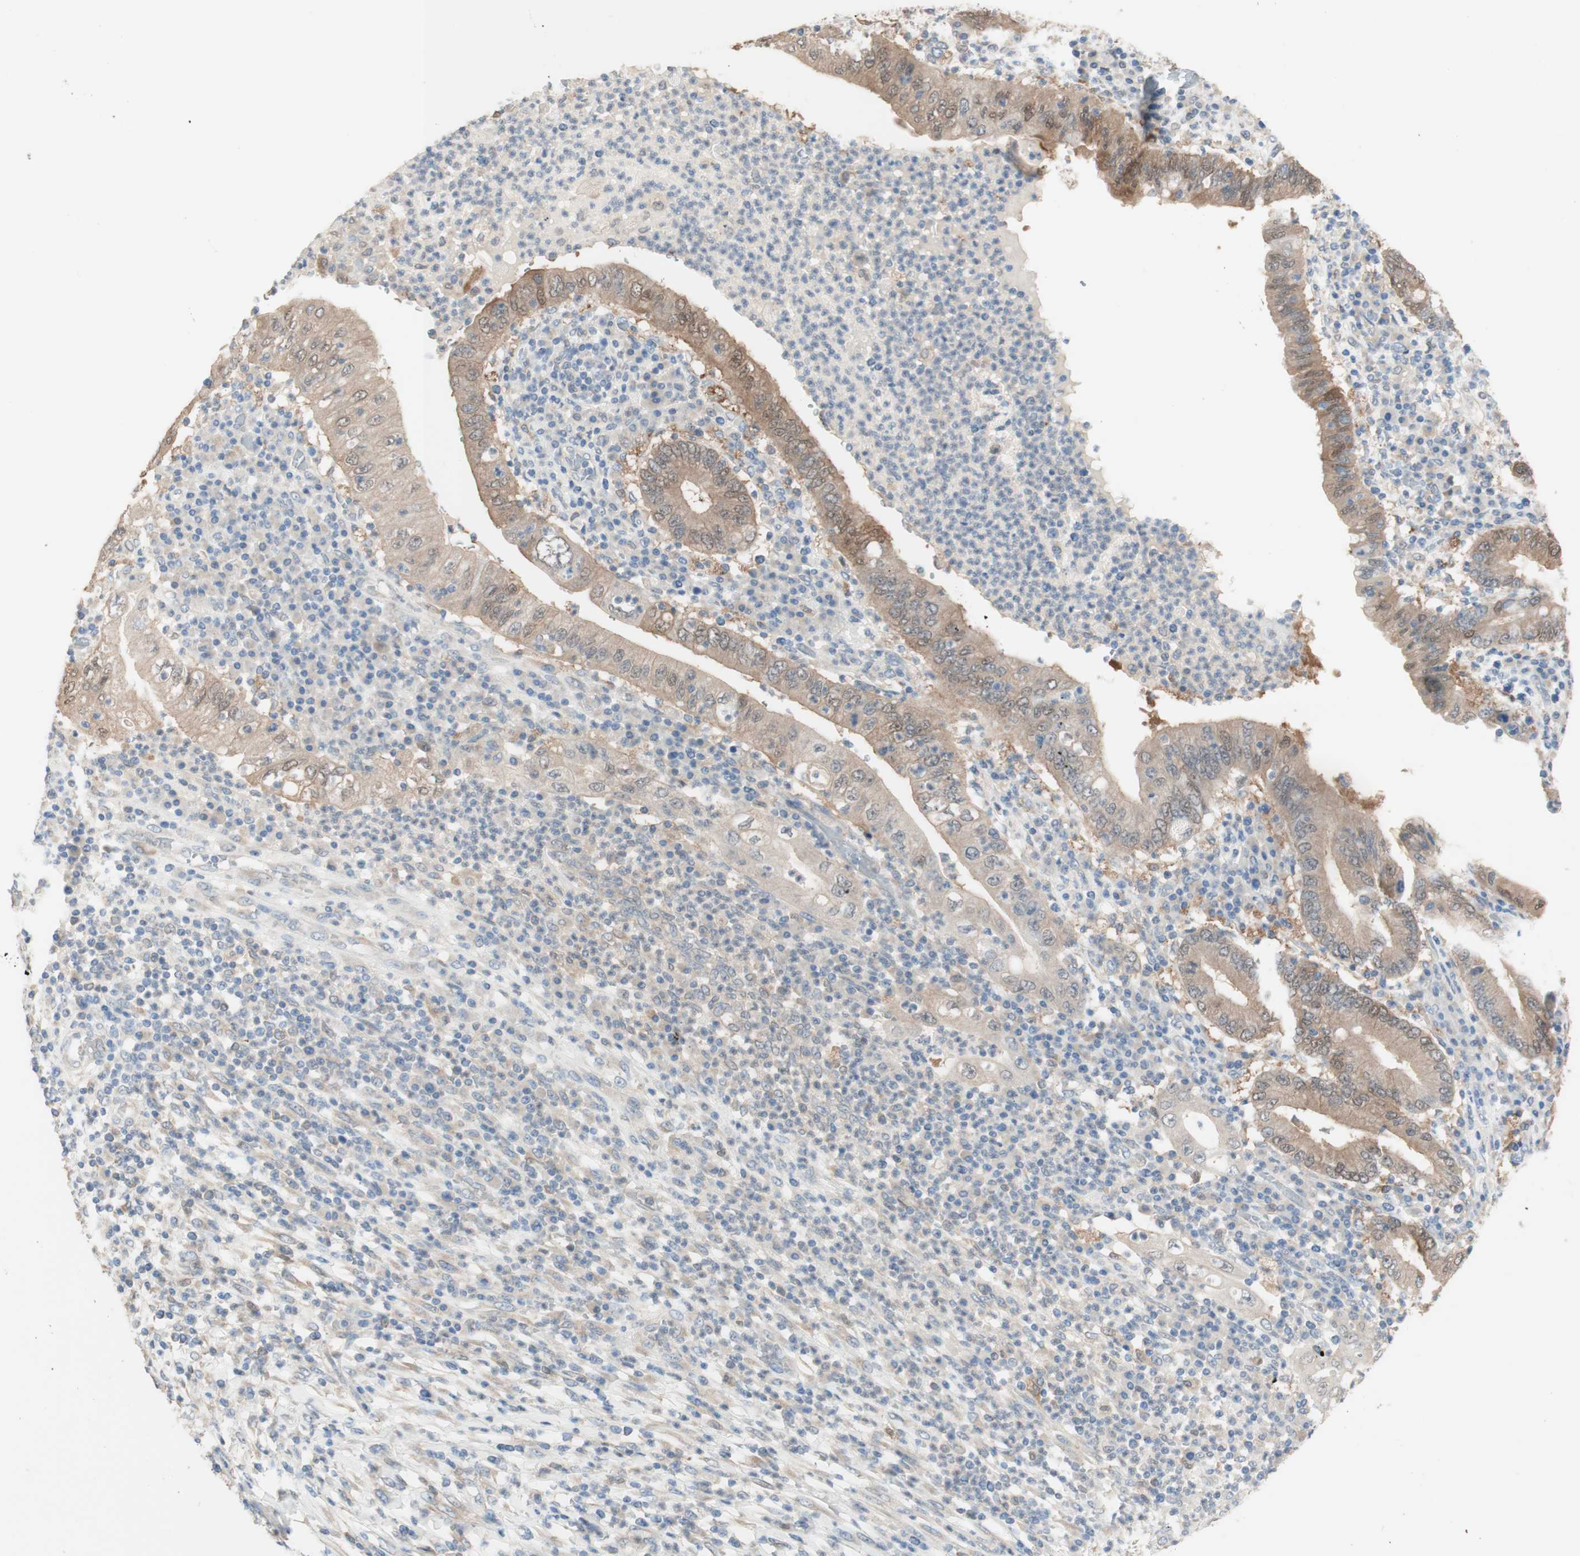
{"staining": {"intensity": "moderate", "quantity": ">75%", "location": "cytoplasmic/membranous"}, "tissue": "stomach cancer", "cell_type": "Tumor cells", "image_type": "cancer", "snomed": [{"axis": "morphology", "description": "Normal tissue, NOS"}, {"axis": "morphology", "description": "Adenocarcinoma, NOS"}, {"axis": "topography", "description": "Esophagus"}, {"axis": "topography", "description": "Stomach, upper"}, {"axis": "topography", "description": "Peripheral nerve tissue"}], "caption": "Approximately >75% of tumor cells in stomach adenocarcinoma show moderate cytoplasmic/membranous protein positivity as visualized by brown immunohistochemical staining.", "gene": "COMT", "patient": {"sex": "male", "age": 62}}